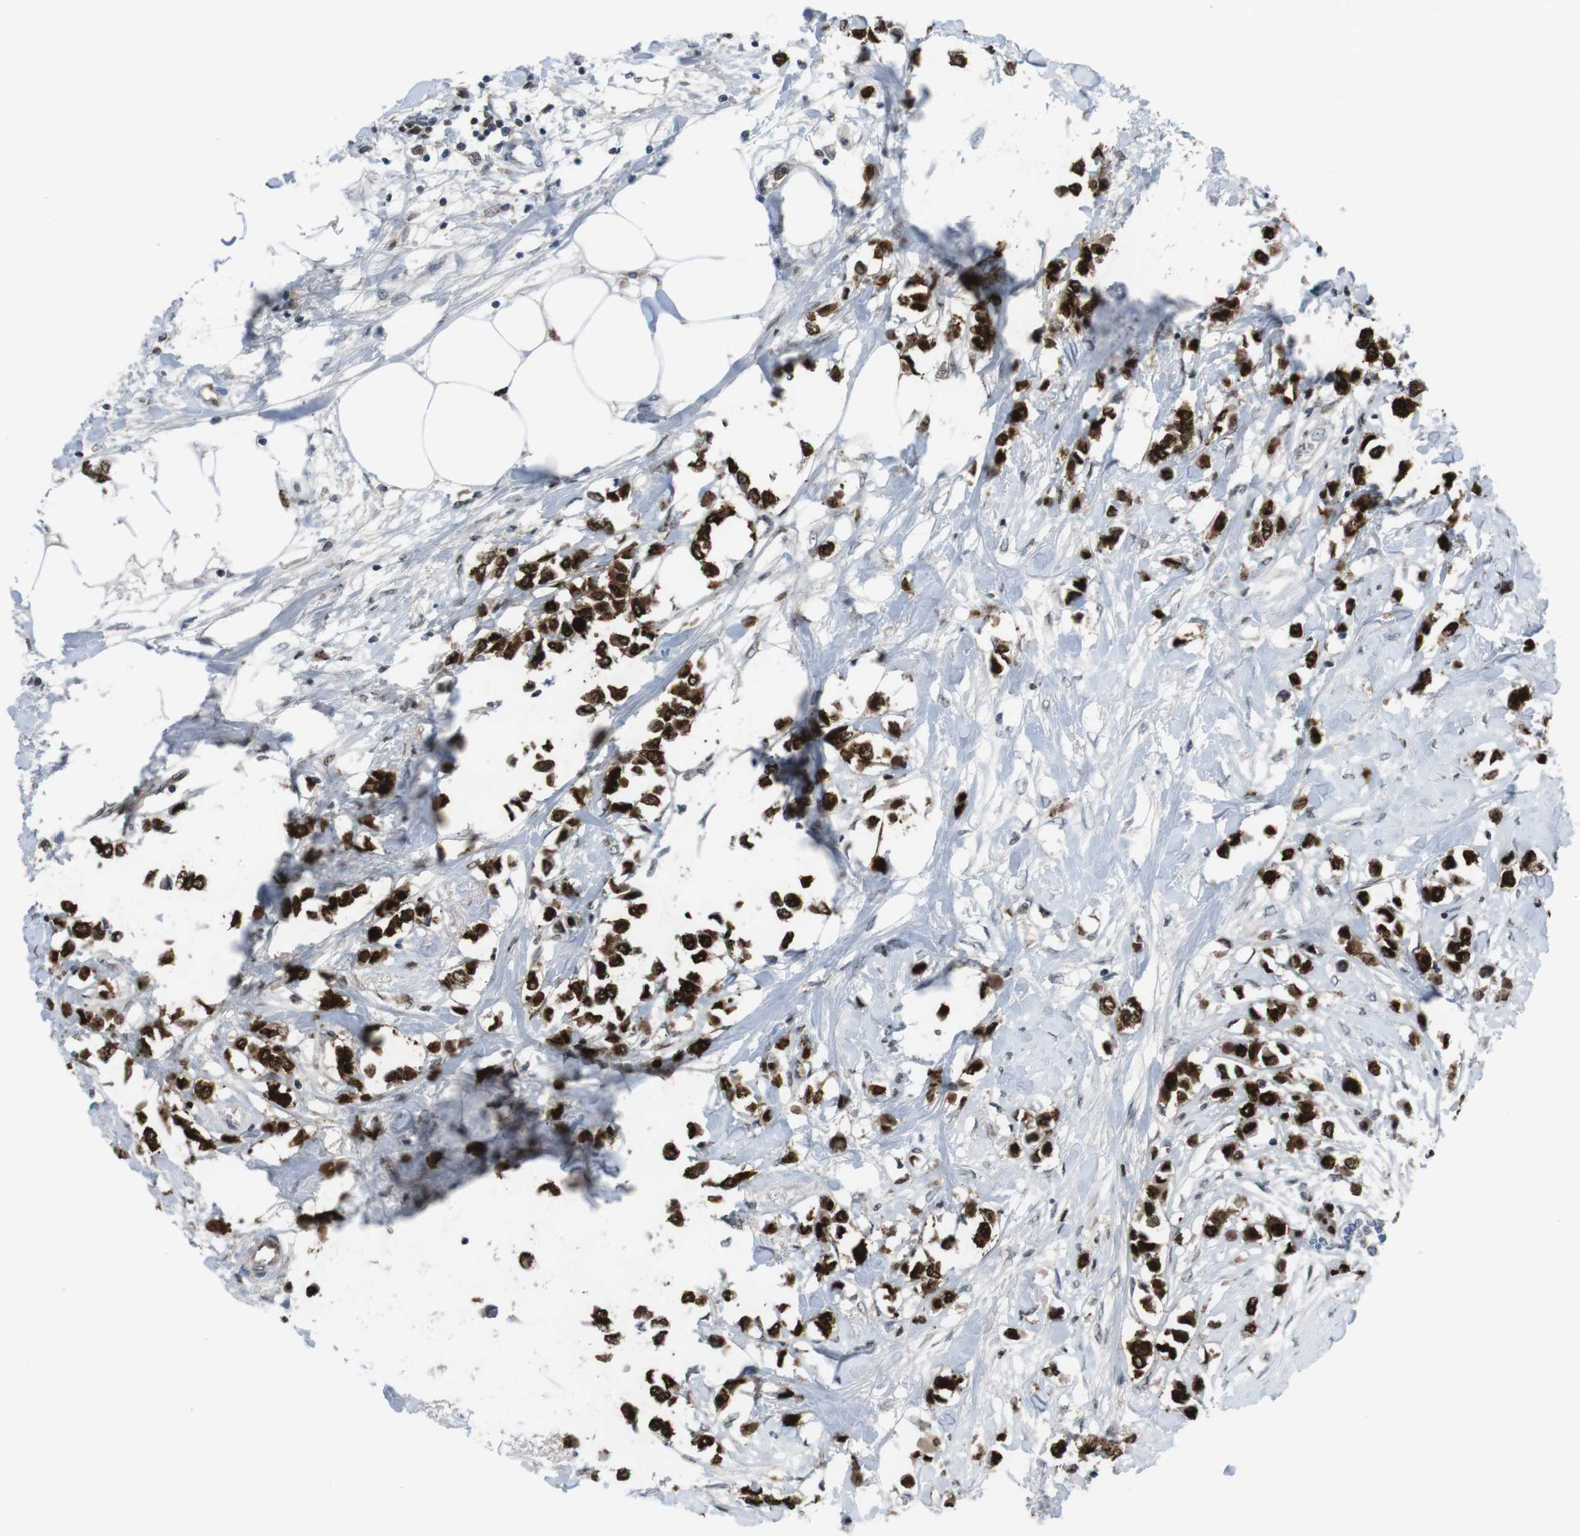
{"staining": {"intensity": "strong", "quantity": ">75%", "location": "nuclear"}, "tissue": "breast cancer", "cell_type": "Tumor cells", "image_type": "cancer", "snomed": [{"axis": "morphology", "description": "Lobular carcinoma"}, {"axis": "topography", "description": "Breast"}], "caption": "High-magnification brightfield microscopy of breast cancer (lobular carcinoma) stained with DAB (brown) and counterstained with hematoxylin (blue). tumor cells exhibit strong nuclear positivity is present in about>75% of cells. (DAB (3,3'-diaminobenzidine) = brown stain, brightfield microscopy at high magnification).", "gene": "SUB1", "patient": {"sex": "female", "age": 51}}